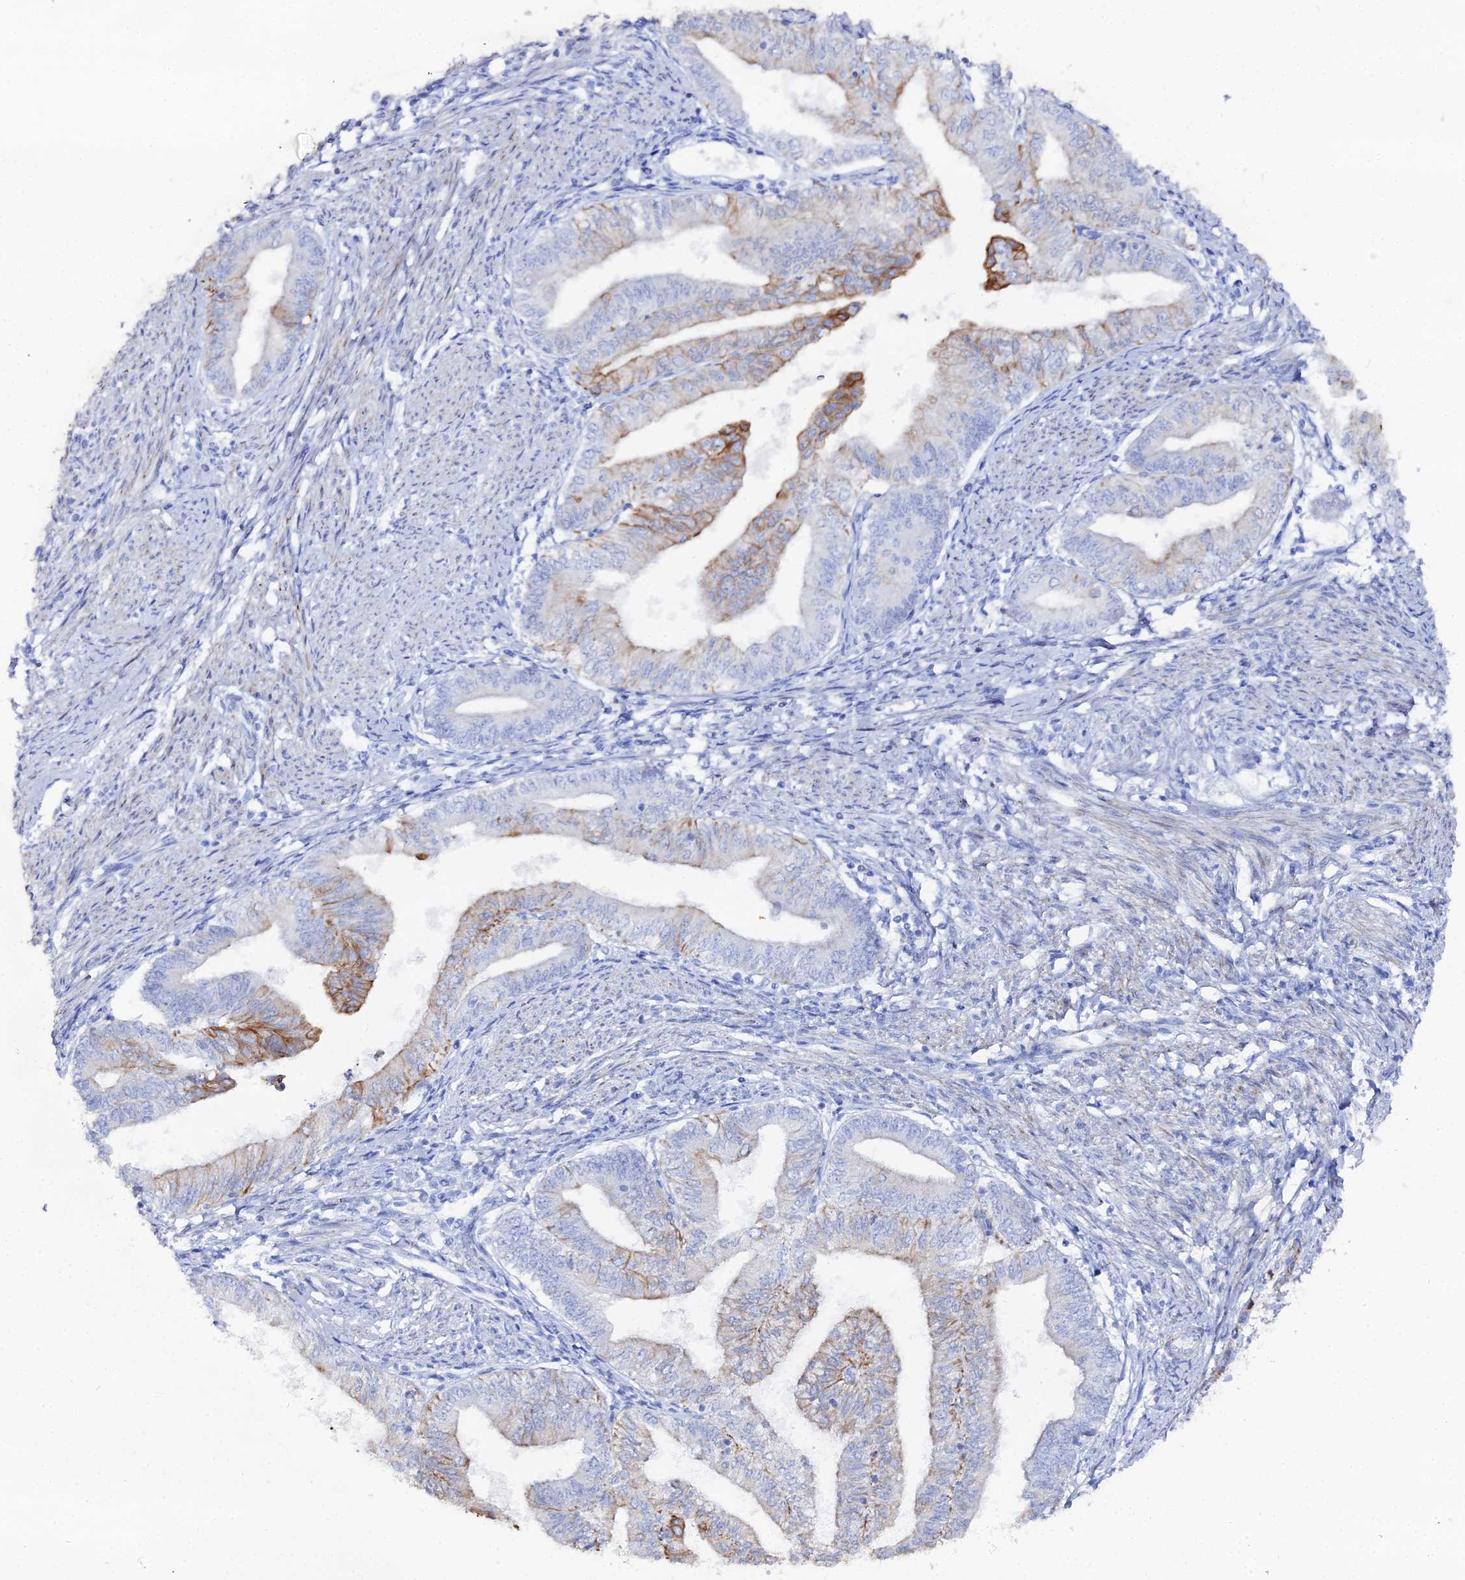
{"staining": {"intensity": "moderate", "quantity": "<25%", "location": "cytoplasmic/membranous"}, "tissue": "endometrial cancer", "cell_type": "Tumor cells", "image_type": "cancer", "snomed": [{"axis": "morphology", "description": "Adenocarcinoma, NOS"}, {"axis": "topography", "description": "Endometrium"}], "caption": "Endometrial adenocarcinoma stained with IHC demonstrates moderate cytoplasmic/membranous staining in about <25% of tumor cells.", "gene": "DHX34", "patient": {"sex": "female", "age": 66}}